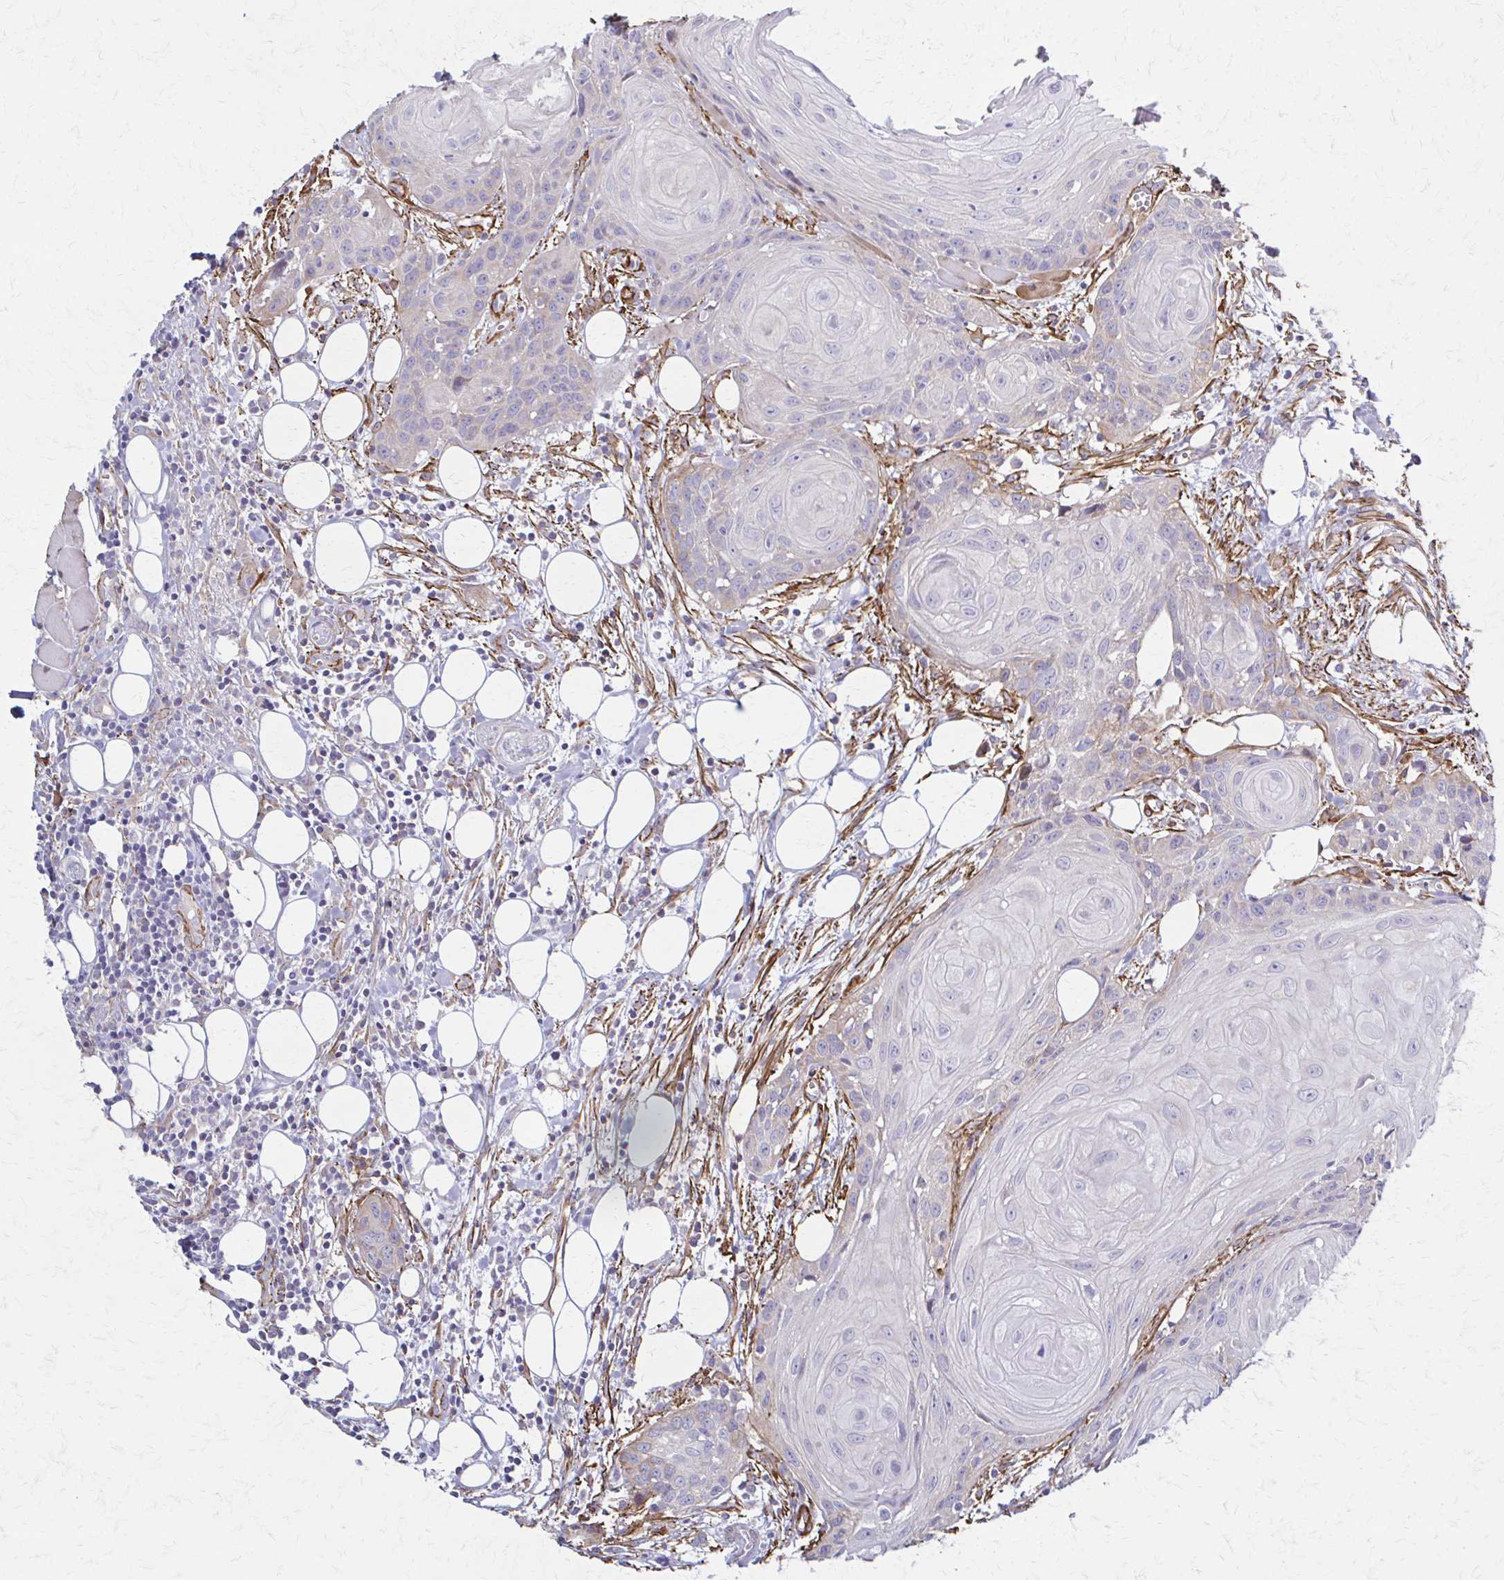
{"staining": {"intensity": "negative", "quantity": "none", "location": "none"}, "tissue": "head and neck cancer", "cell_type": "Tumor cells", "image_type": "cancer", "snomed": [{"axis": "morphology", "description": "Squamous cell carcinoma, NOS"}, {"axis": "topography", "description": "Oral tissue"}, {"axis": "topography", "description": "Head-Neck"}], "caption": "IHC of human head and neck cancer (squamous cell carcinoma) shows no positivity in tumor cells. (DAB IHC with hematoxylin counter stain).", "gene": "TIMMDC1", "patient": {"sex": "male", "age": 58}}